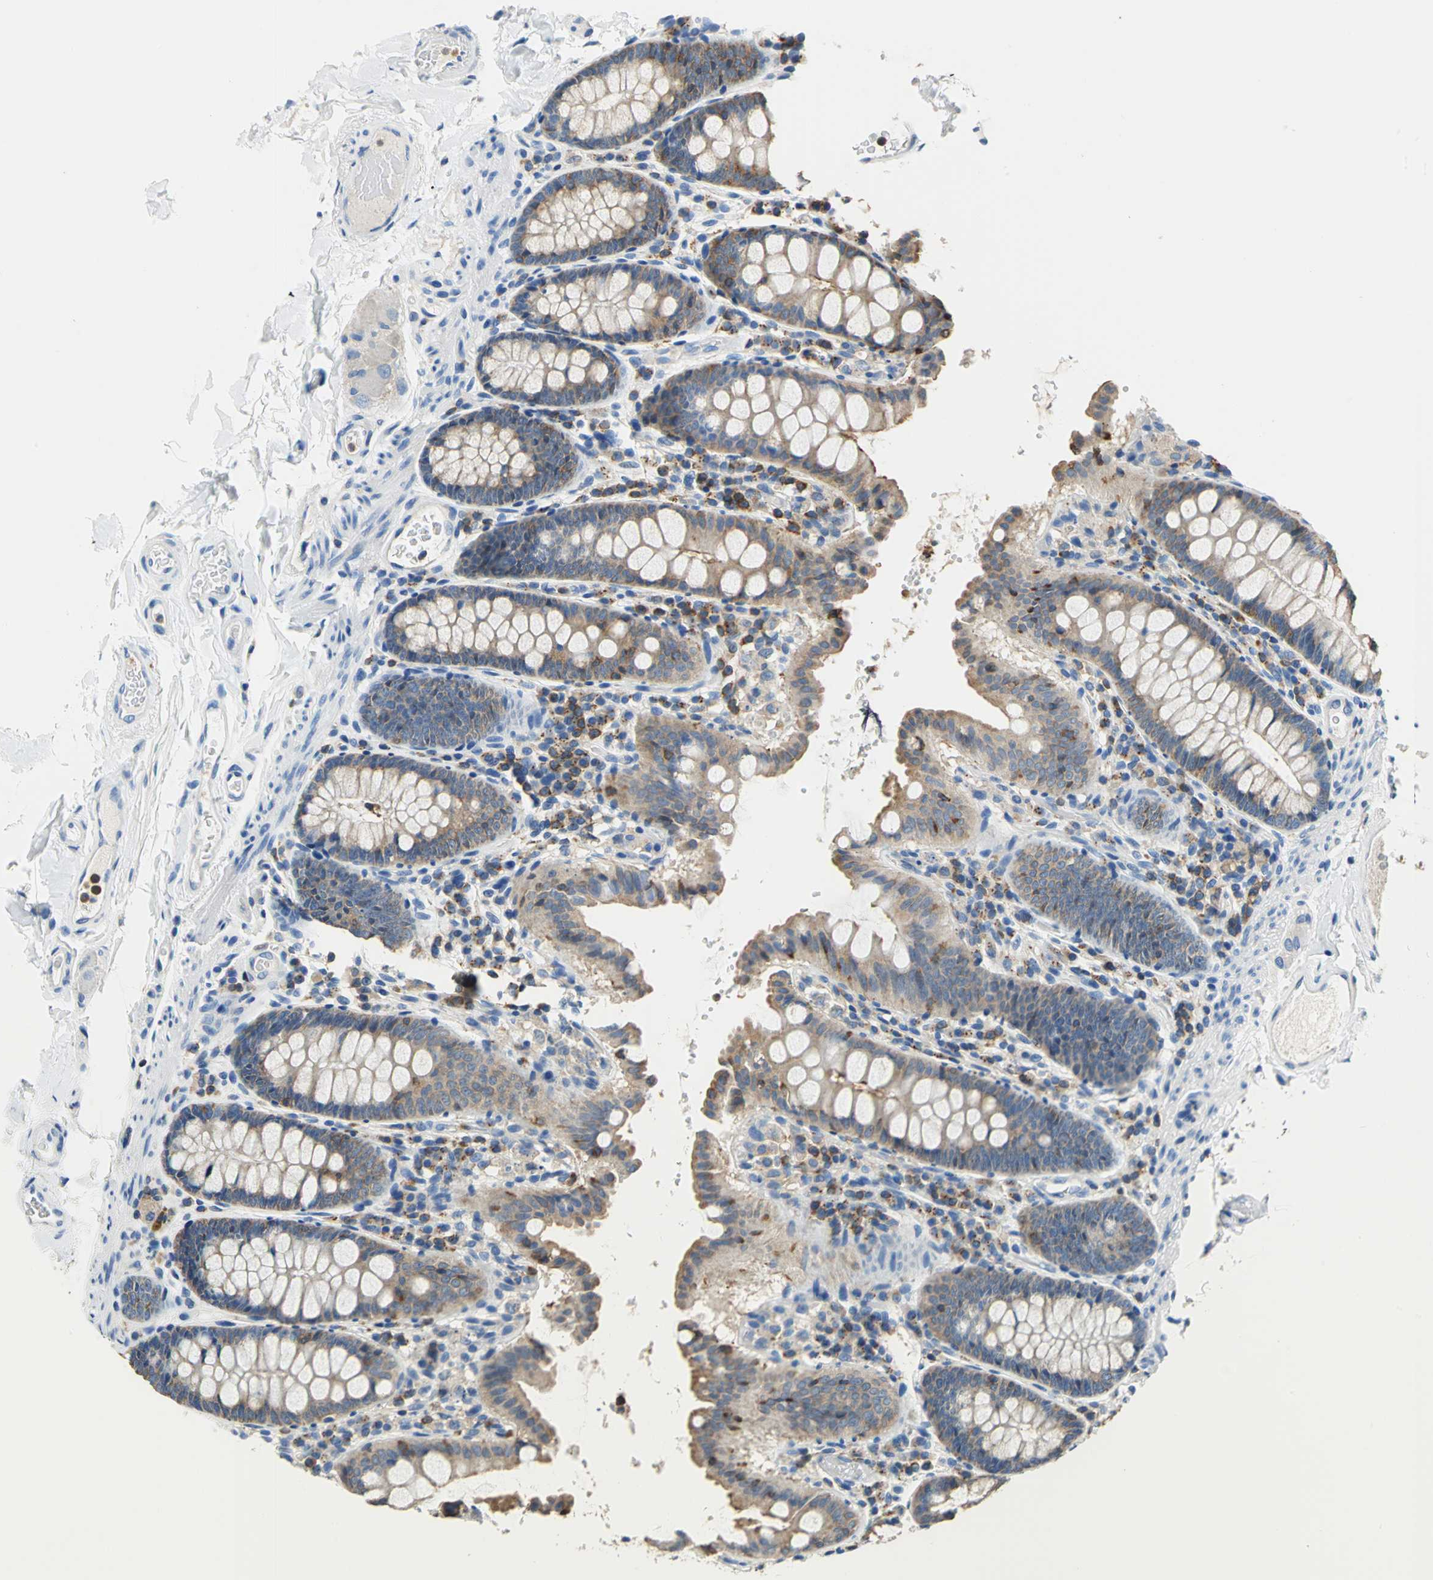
{"staining": {"intensity": "negative", "quantity": "none", "location": "none"}, "tissue": "colon", "cell_type": "Endothelial cells", "image_type": "normal", "snomed": [{"axis": "morphology", "description": "Normal tissue, NOS"}, {"axis": "topography", "description": "Colon"}], "caption": "Human colon stained for a protein using IHC shows no positivity in endothelial cells.", "gene": "SEPTIN11", "patient": {"sex": "female", "age": 61}}